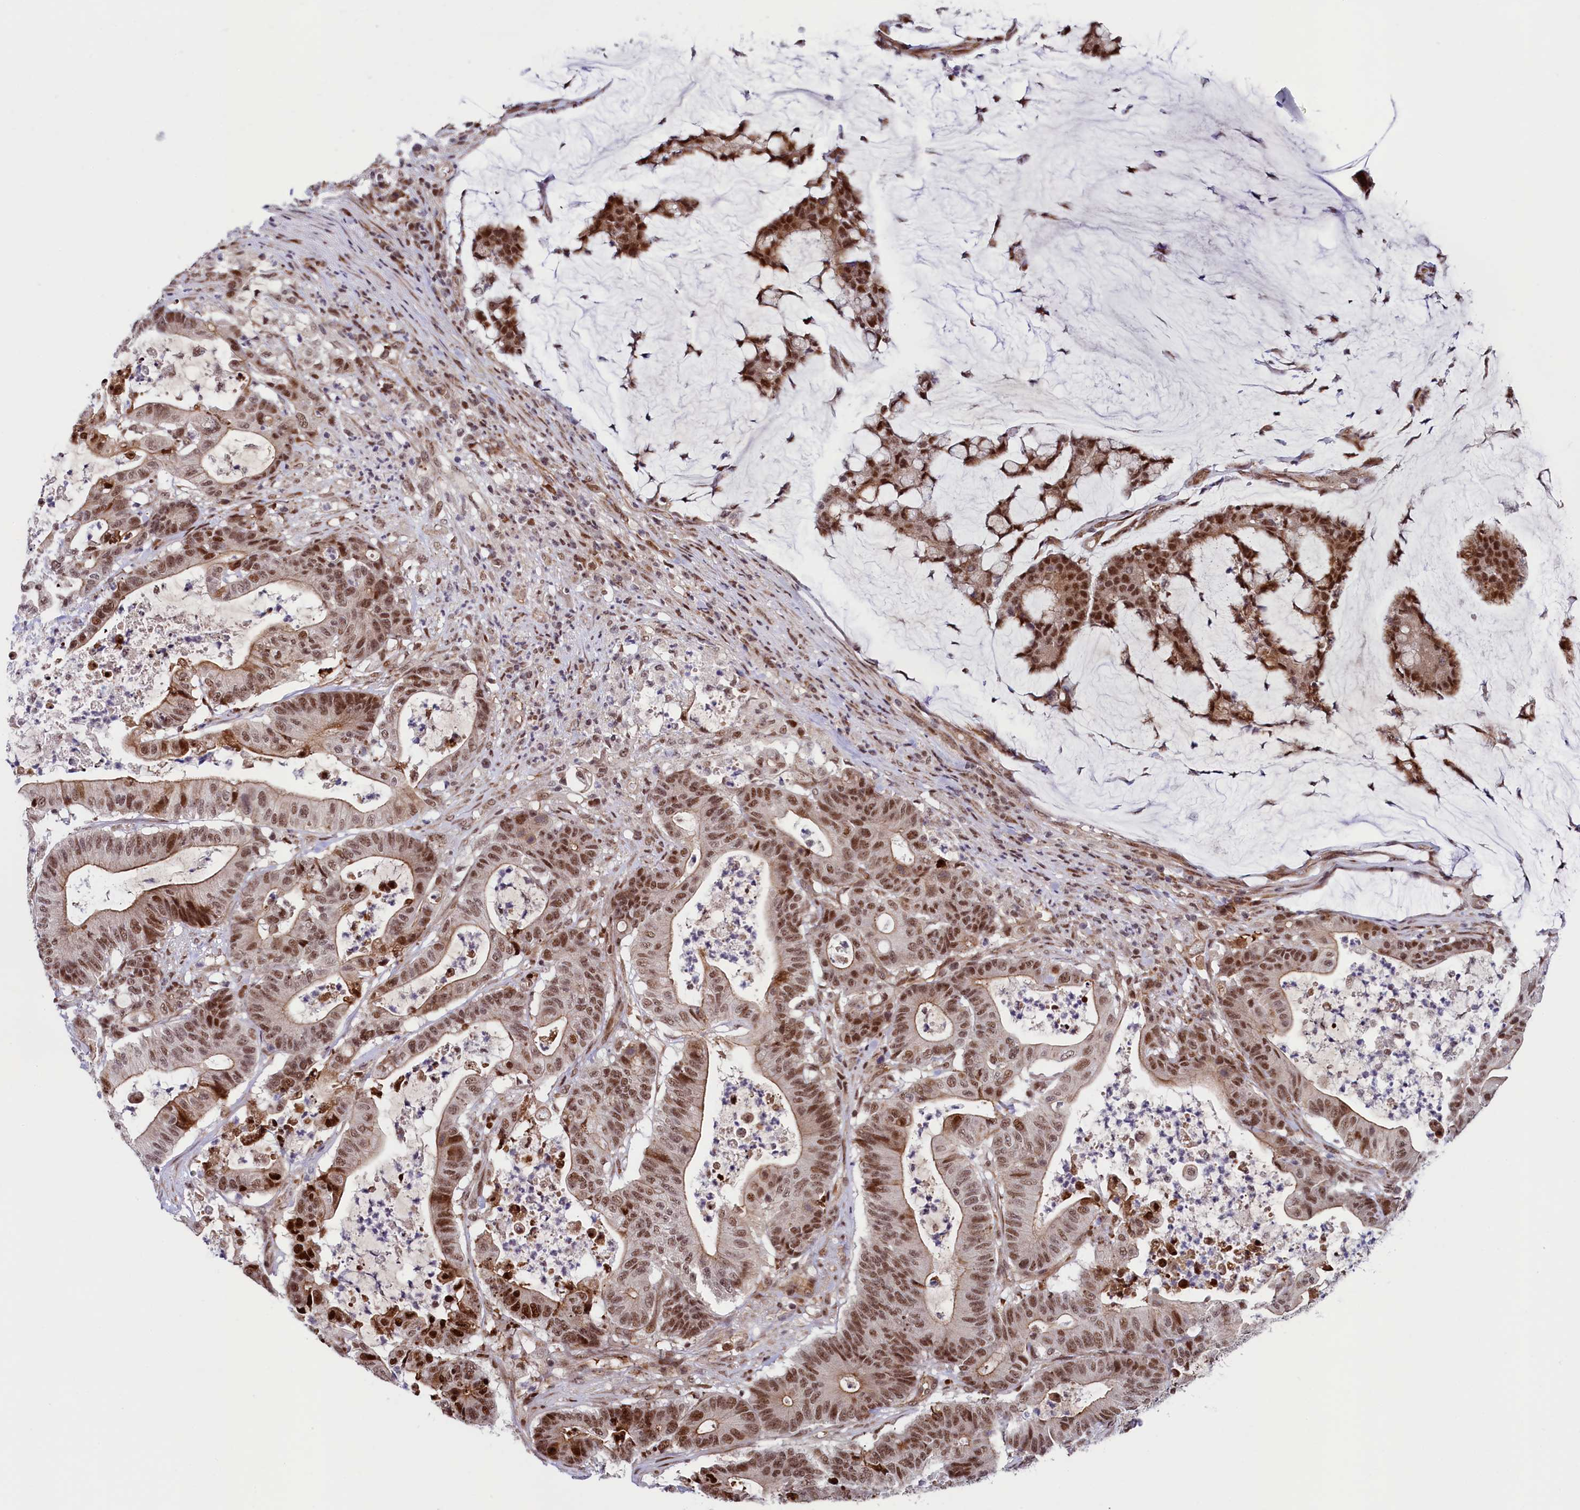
{"staining": {"intensity": "moderate", "quantity": ">75%", "location": "nuclear"}, "tissue": "colorectal cancer", "cell_type": "Tumor cells", "image_type": "cancer", "snomed": [{"axis": "morphology", "description": "Adenocarcinoma, NOS"}, {"axis": "topography", "description": "Colon"}], "caption": "A brown stain shows moderate nuclear expression of a protein in human colorectal cancer (adenocarcinoma) tumor cells.", "gene": "LEO1", "patient": {"sex": "female", "age": 84}}